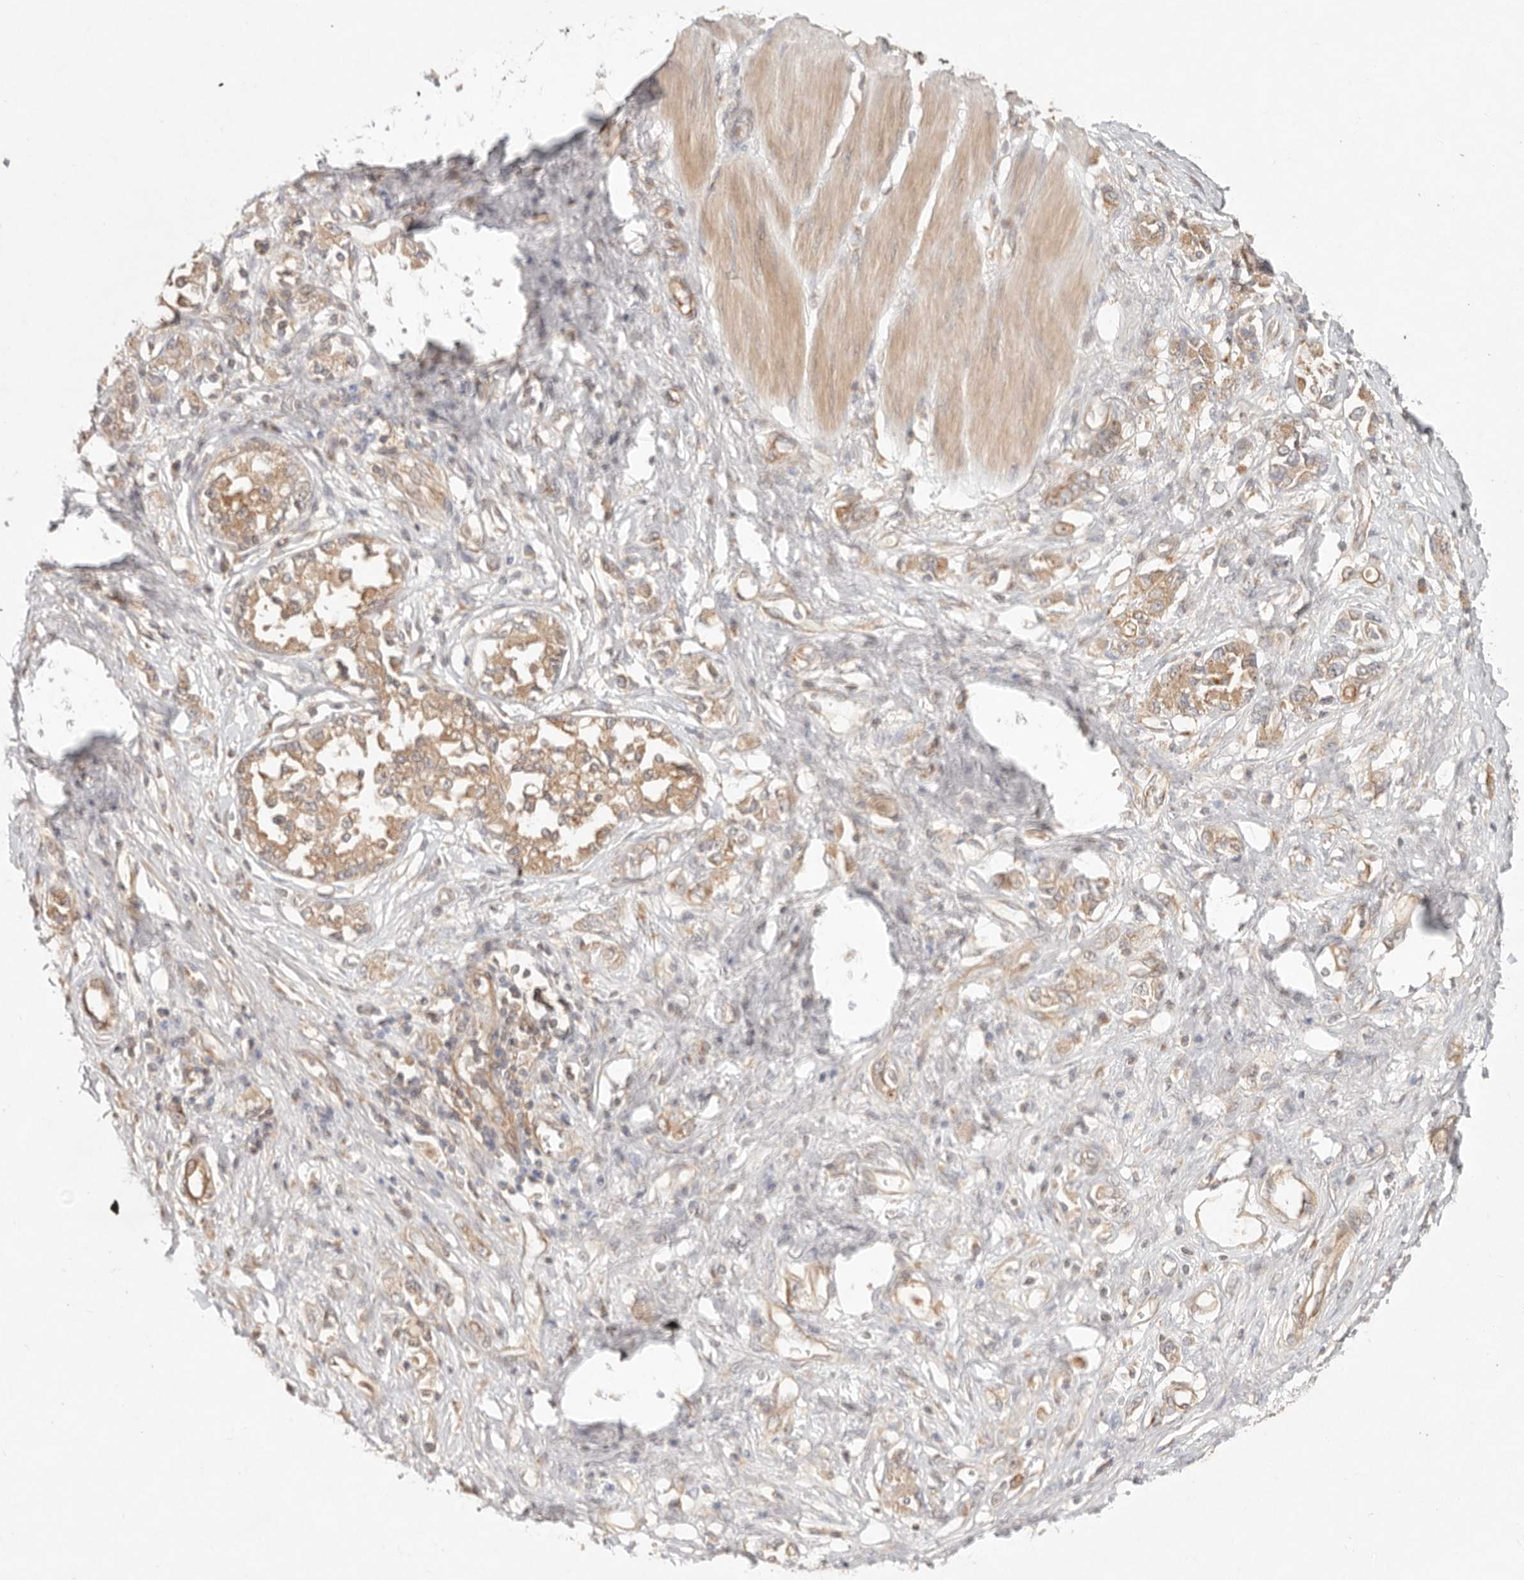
{"staining": {"intensity": "moderate", "quantity": ">75%", "location": "cytoplasmic/membranous"}, "tissue": "stomach cancer", "cell_type": "Tumor cells", "image_type": "cancer", "snomed": [{"axis": "morphology", "description": "Adenocarcinoma, NOS"}, {"axis": "topography", "description": "Stomach"}], "caption": "Brown immunohistochemical staining in stomach cancer (adenocarcinoma) demonstrates moderate cytoplasmic/membranous expression in approximately >75% of tumor cells.", "gene": "HECTD3", "patient": {"sex": "female", "age": 76}}